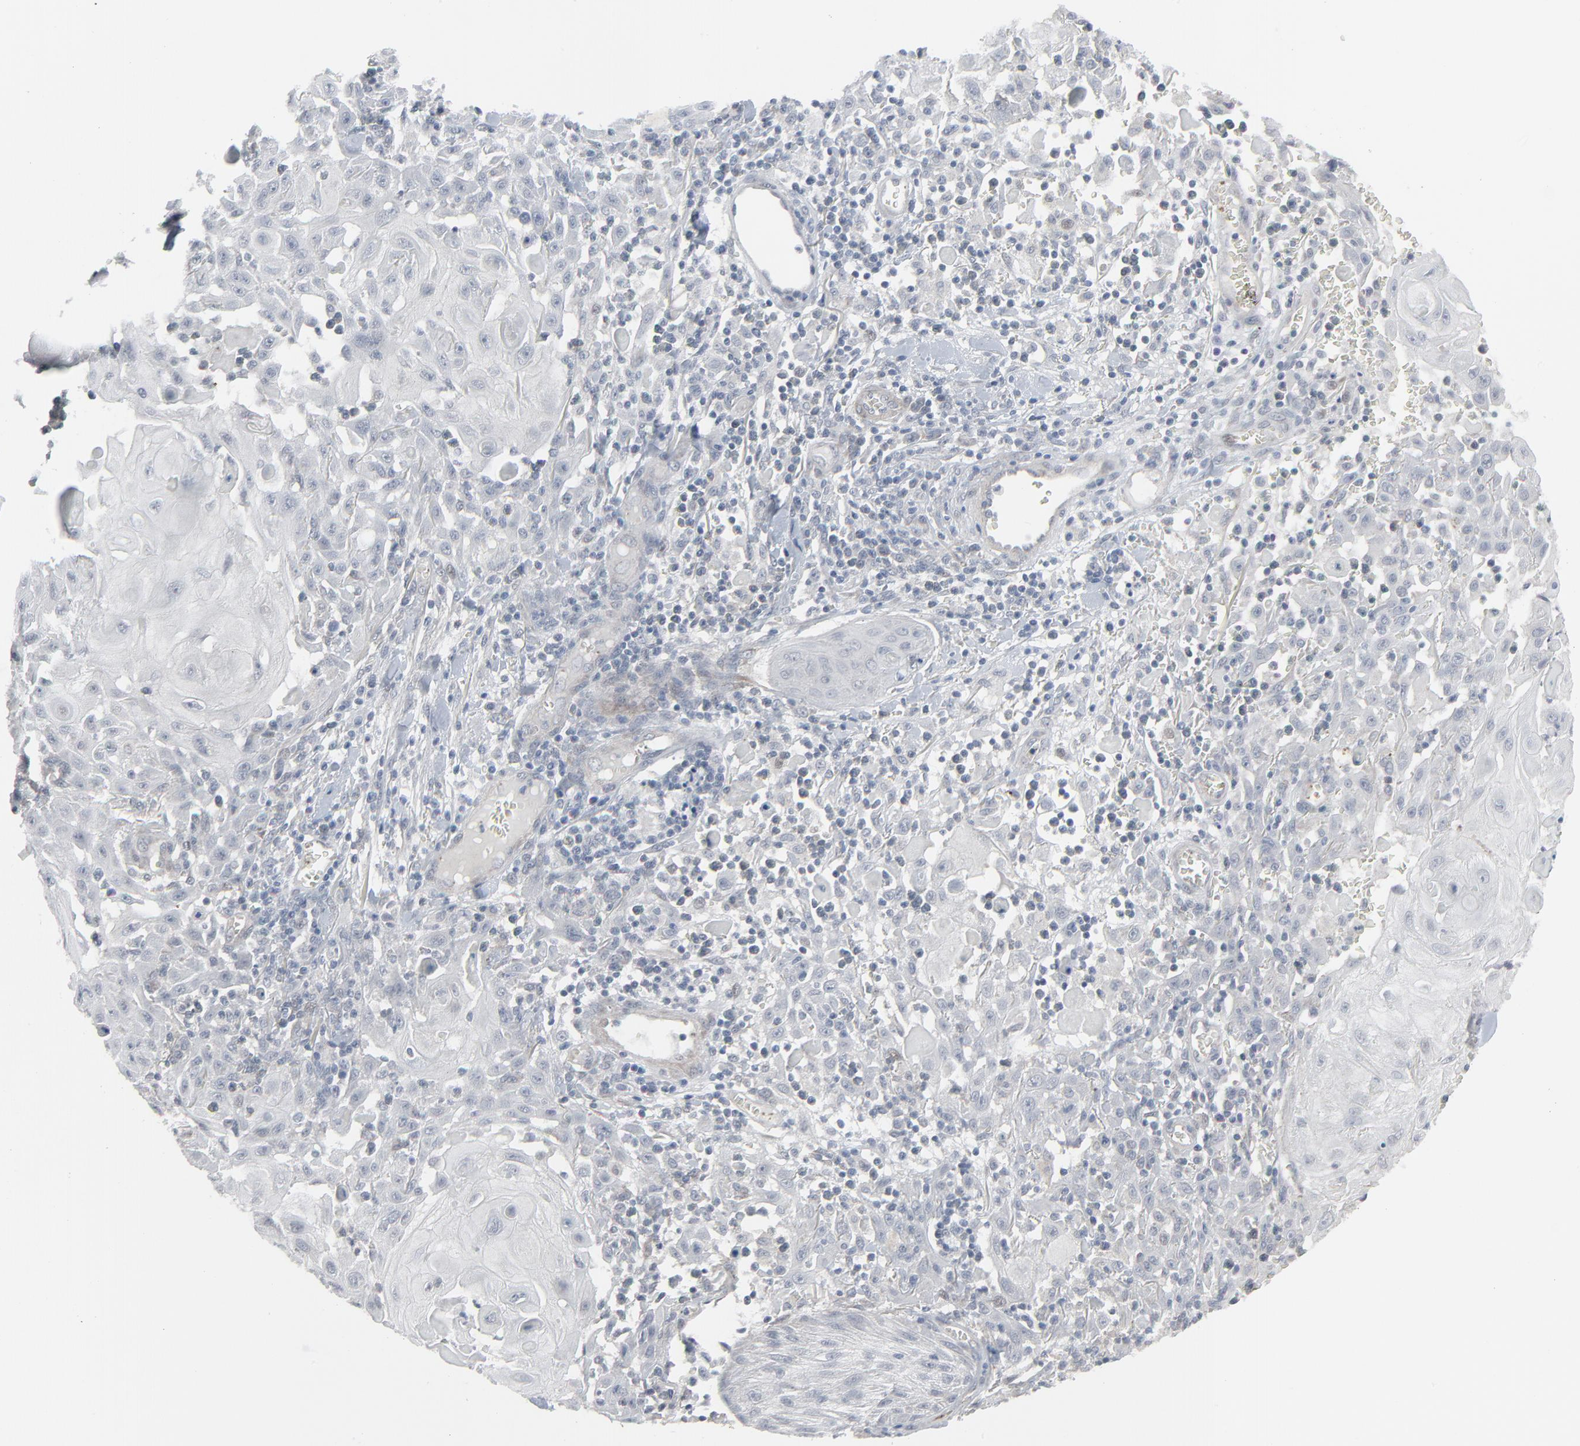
{"staining": {"intensity": "negative", "quantity": "none", "location": "none"}, "tissue": "skin cancer", "cell_type": "Tumor cells", "image_type": "cancer", "snomed": [{"axis": "morphology", "description": "Squamous cell carcinoma, NOS"}, {"axis": "topography", "description": "Skin"}], "caption": "DAB (3,3'-diaminobenzidine) immunohistochemical staining of human skin cancer (squamous cell carcinoma) exhibits no significant positivity in tumor cells.", "gene": "NEUROD1", "patient": {"sex": "male", "age": 24}}